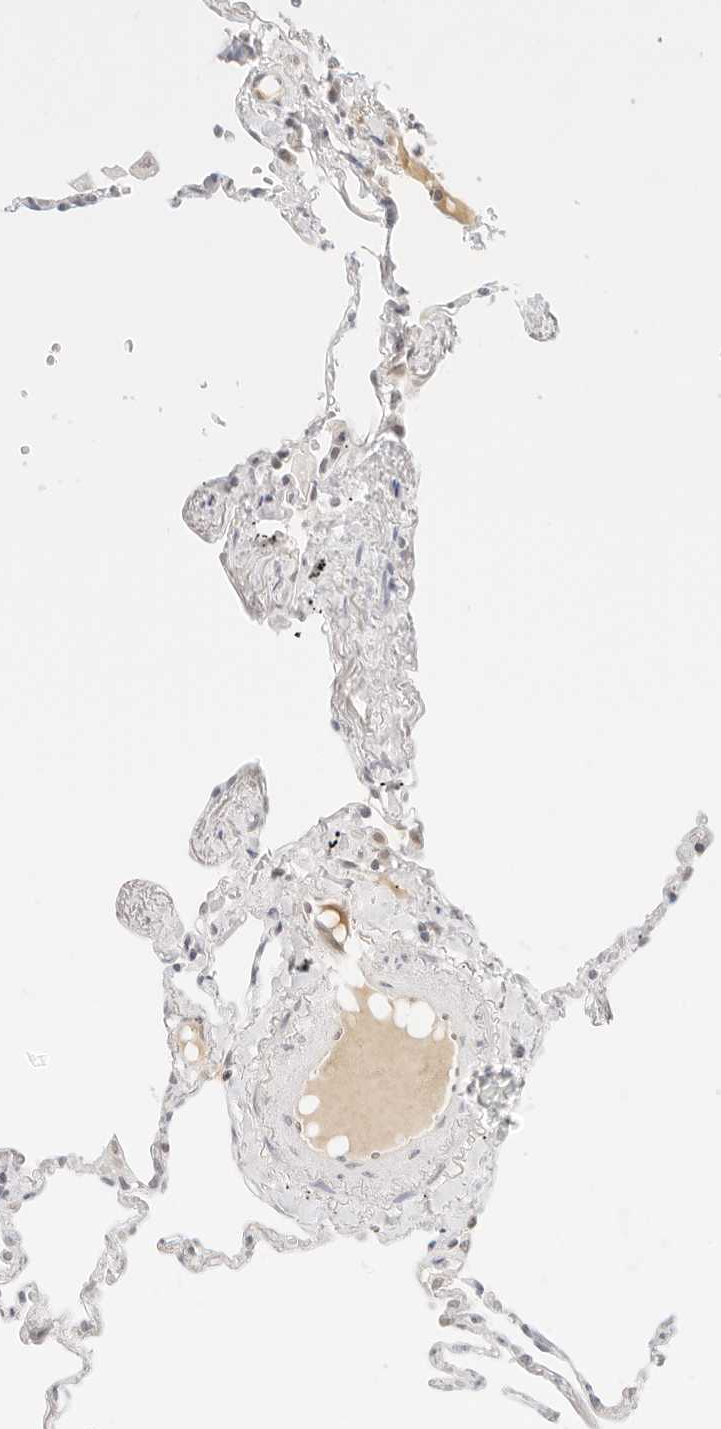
{"staining": {"intensity": "negative", "quantity": "none", "location": "none"}, "tissue": "lung", "cell_type": "Alveolar cells", "image_type": "normal", "snomed": [{"axis": "morphology", "description": "Normal tissue, NOS"}, {"axis": "topography", "description": "Lung"}], "caption": "Immunohistochemical staining of normal human lung displays no significant positivity in alveolar cells. The staining is performed using DAB (3,3'-diaminobenzidine) brown chromogen with nuclei counter-stained in using hematoxylin.", "gene": "ITGA6", "patient": {"sex": "female", "age": 67}}